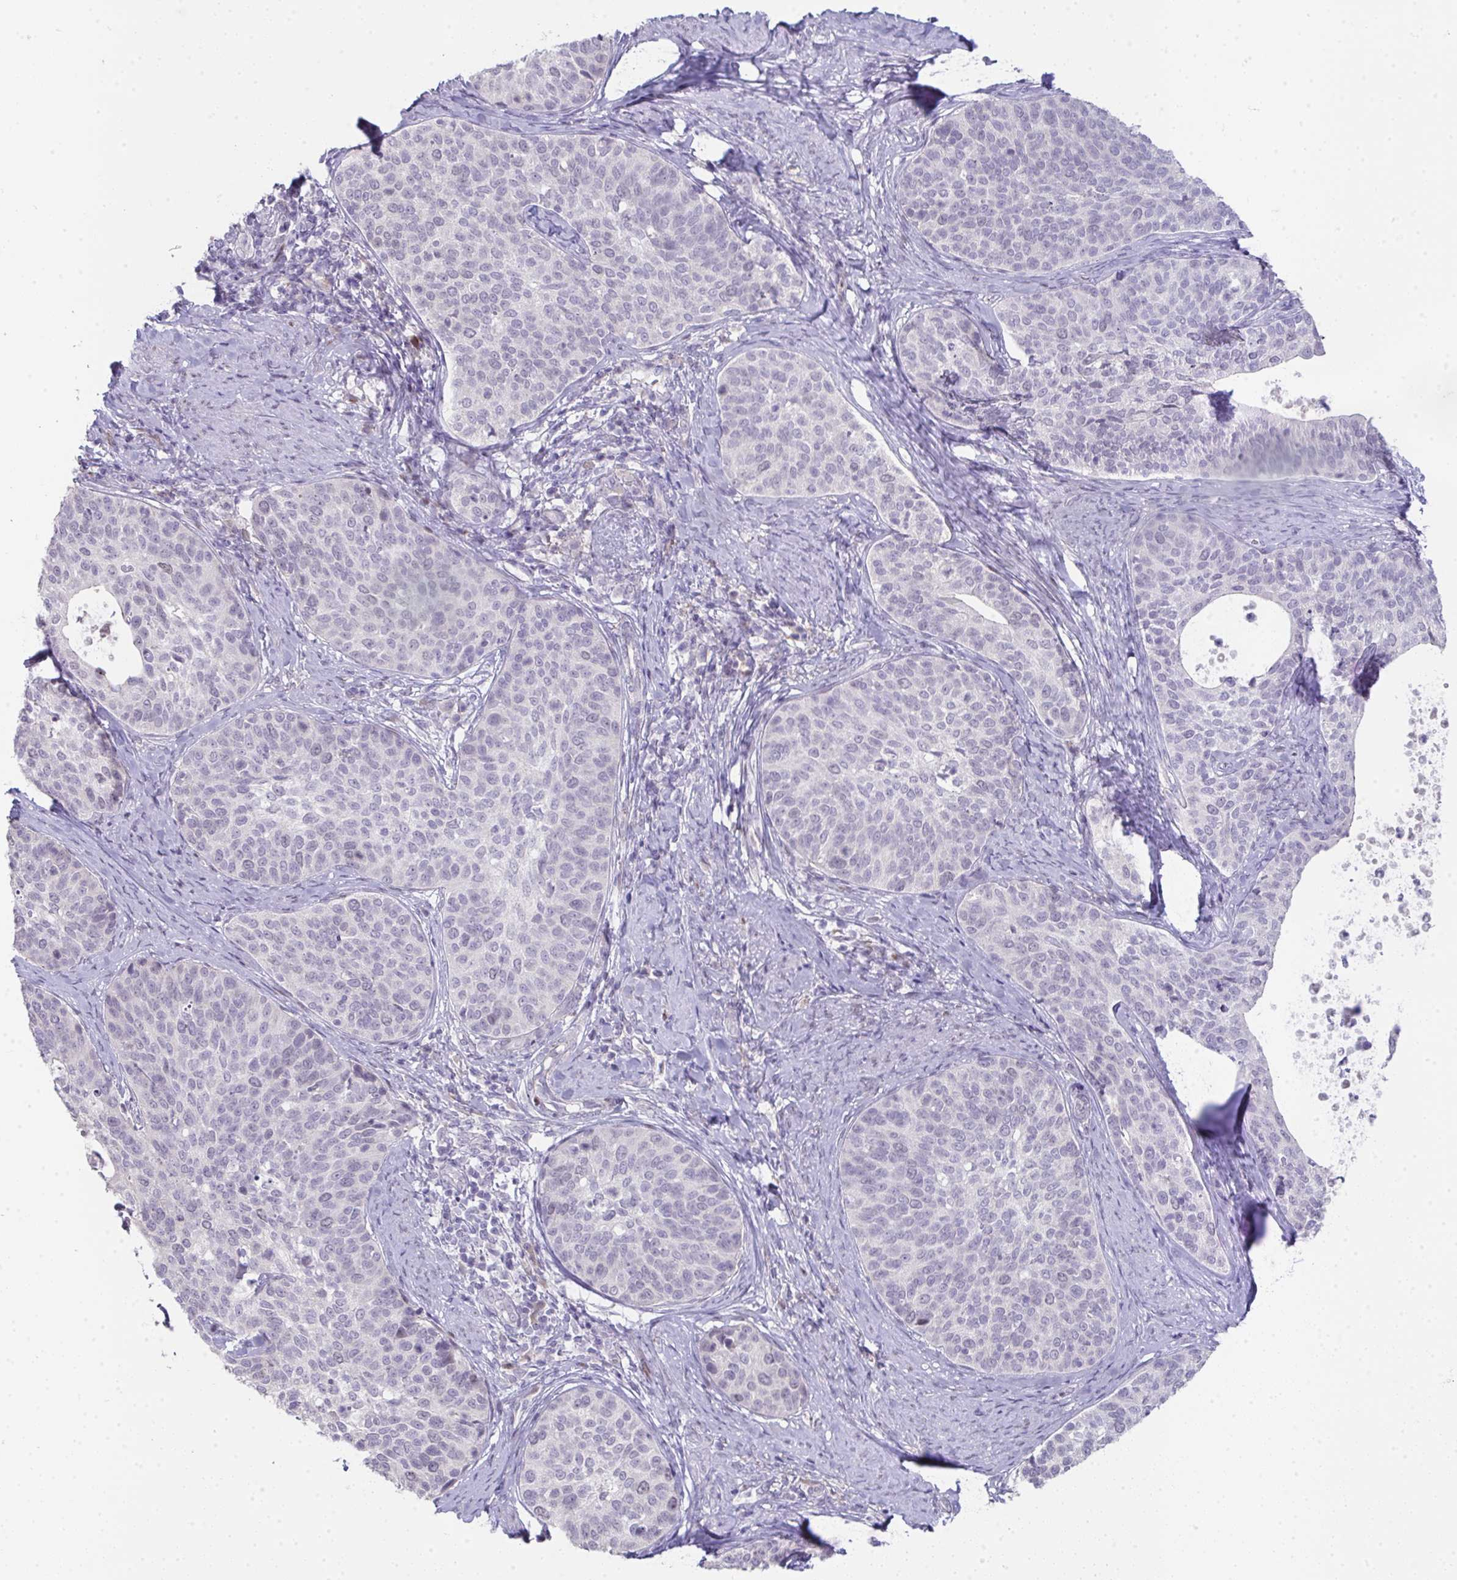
{"staining": {"intensity": "moderate", "quantity": "<25%", "location": "nuclear"}, "tissue": "cervical cancer", "cell_type": "Tumor cells", "image_type": "cancer", "snomed": [{"axis": "morphology", "description": "Squamous cell carcinoma, NOS"}, {"axis": "topography", "description": "Cervix"}], "caption": "Immunohistochemistry (IHC) (DAB (3,3'-diaminobenzidine)) staining of human cervical cancer demonstrates moderate nuclear protein staining in approximately <25% of tumor cells.", "gene": "GALNT16", "patient": {"sex": "female", "age": 69}}